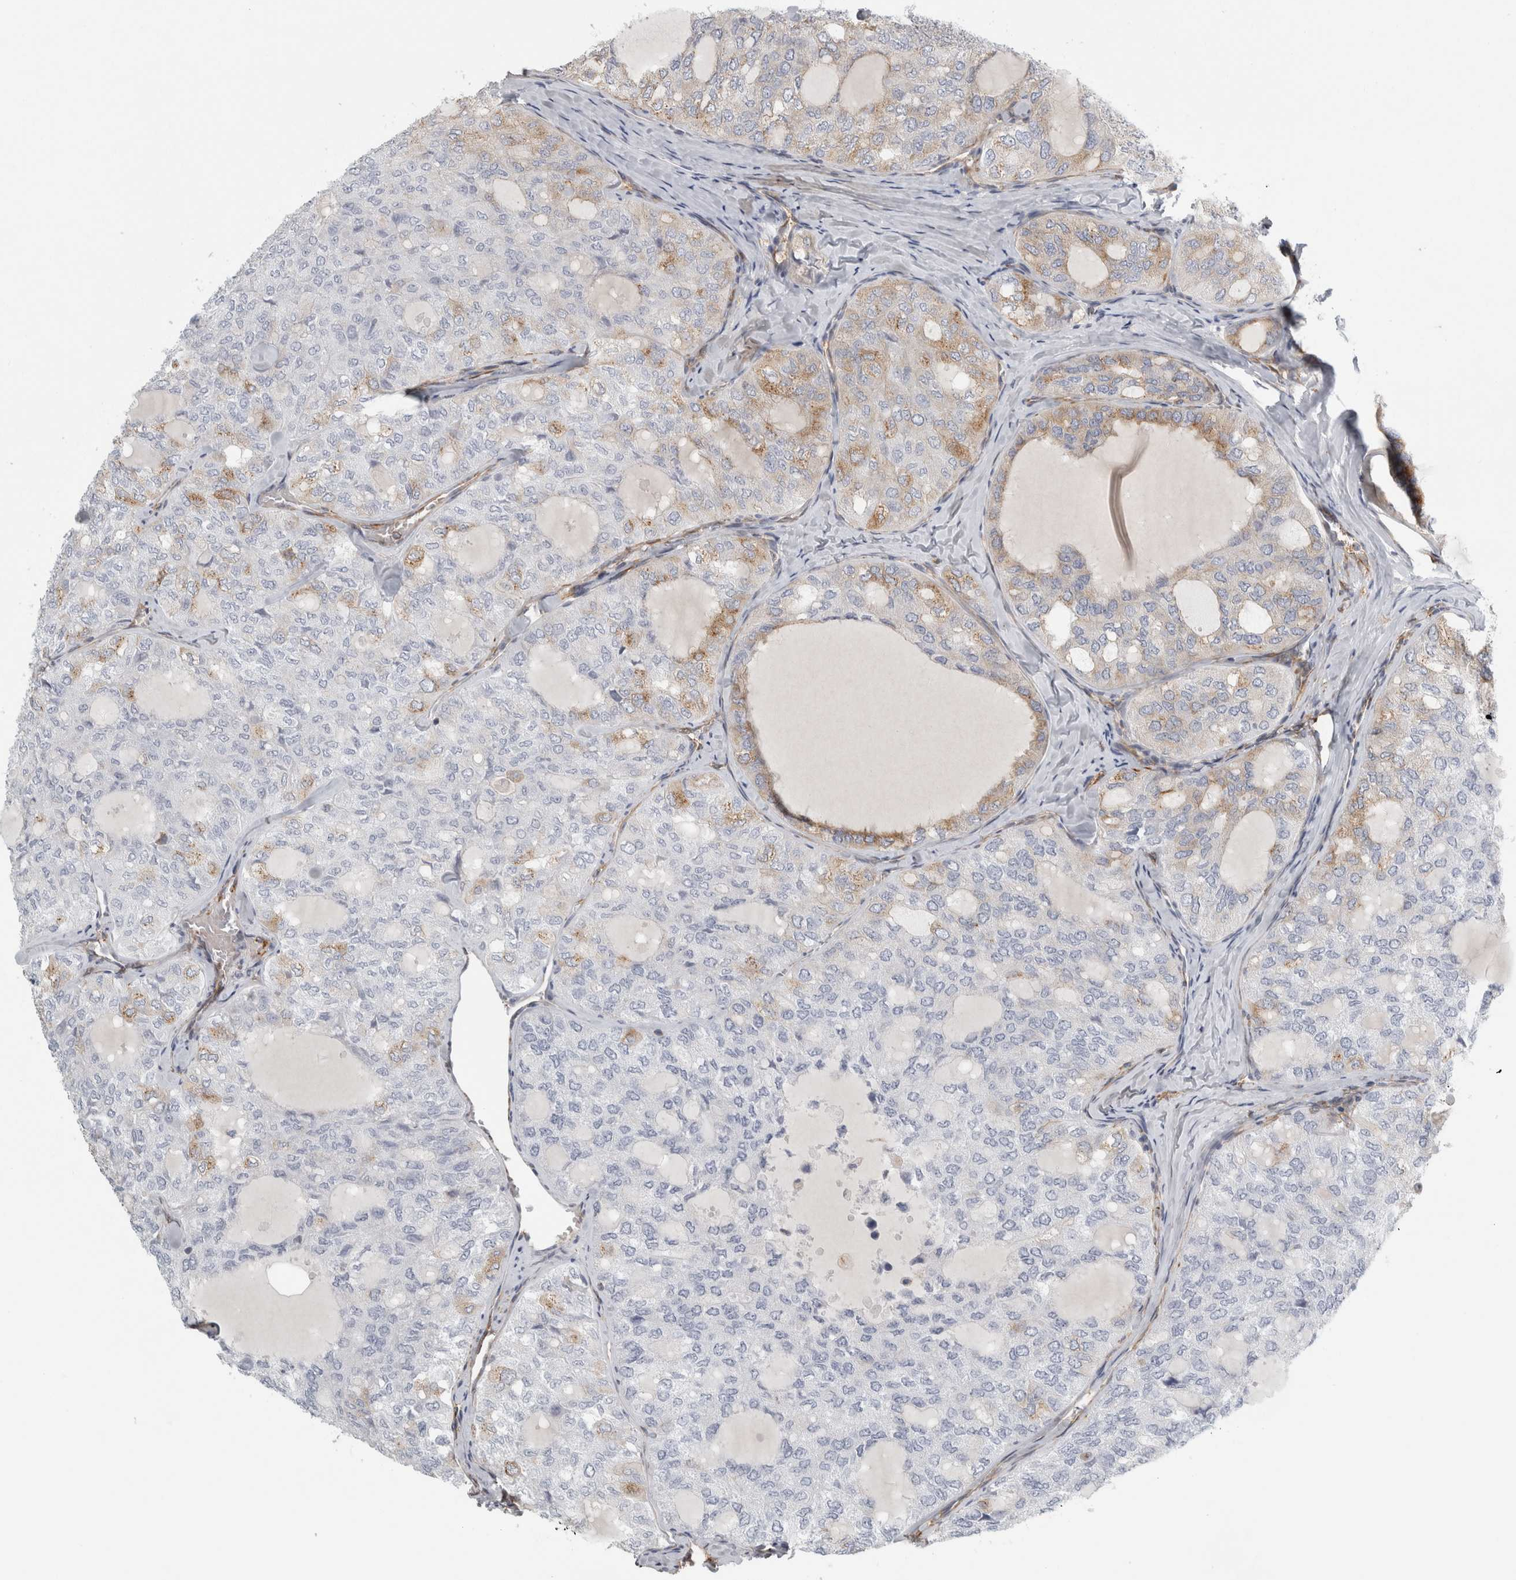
{"staining": {"intensity": "weak", "quantity": "<25%", "location": "cytoplasmic/membranous"}, "tissue": "thyroid cancer", "cell_type": "Tumor cells", "image_type": "cancer", "snomed": [{"axis": "morphology", "description": "Follicular adenoma carcinoma, NOS"}, {"axis": "topography", "description": "Thyroid gland"}], "caption": "The immunohistochemistry (IHC) image has no significant staining in tumor cells of thyroid follicular adenoma carcinoma tissue.", "gene": "PEX6", "patient": {"sex": "male", "age": 75}}